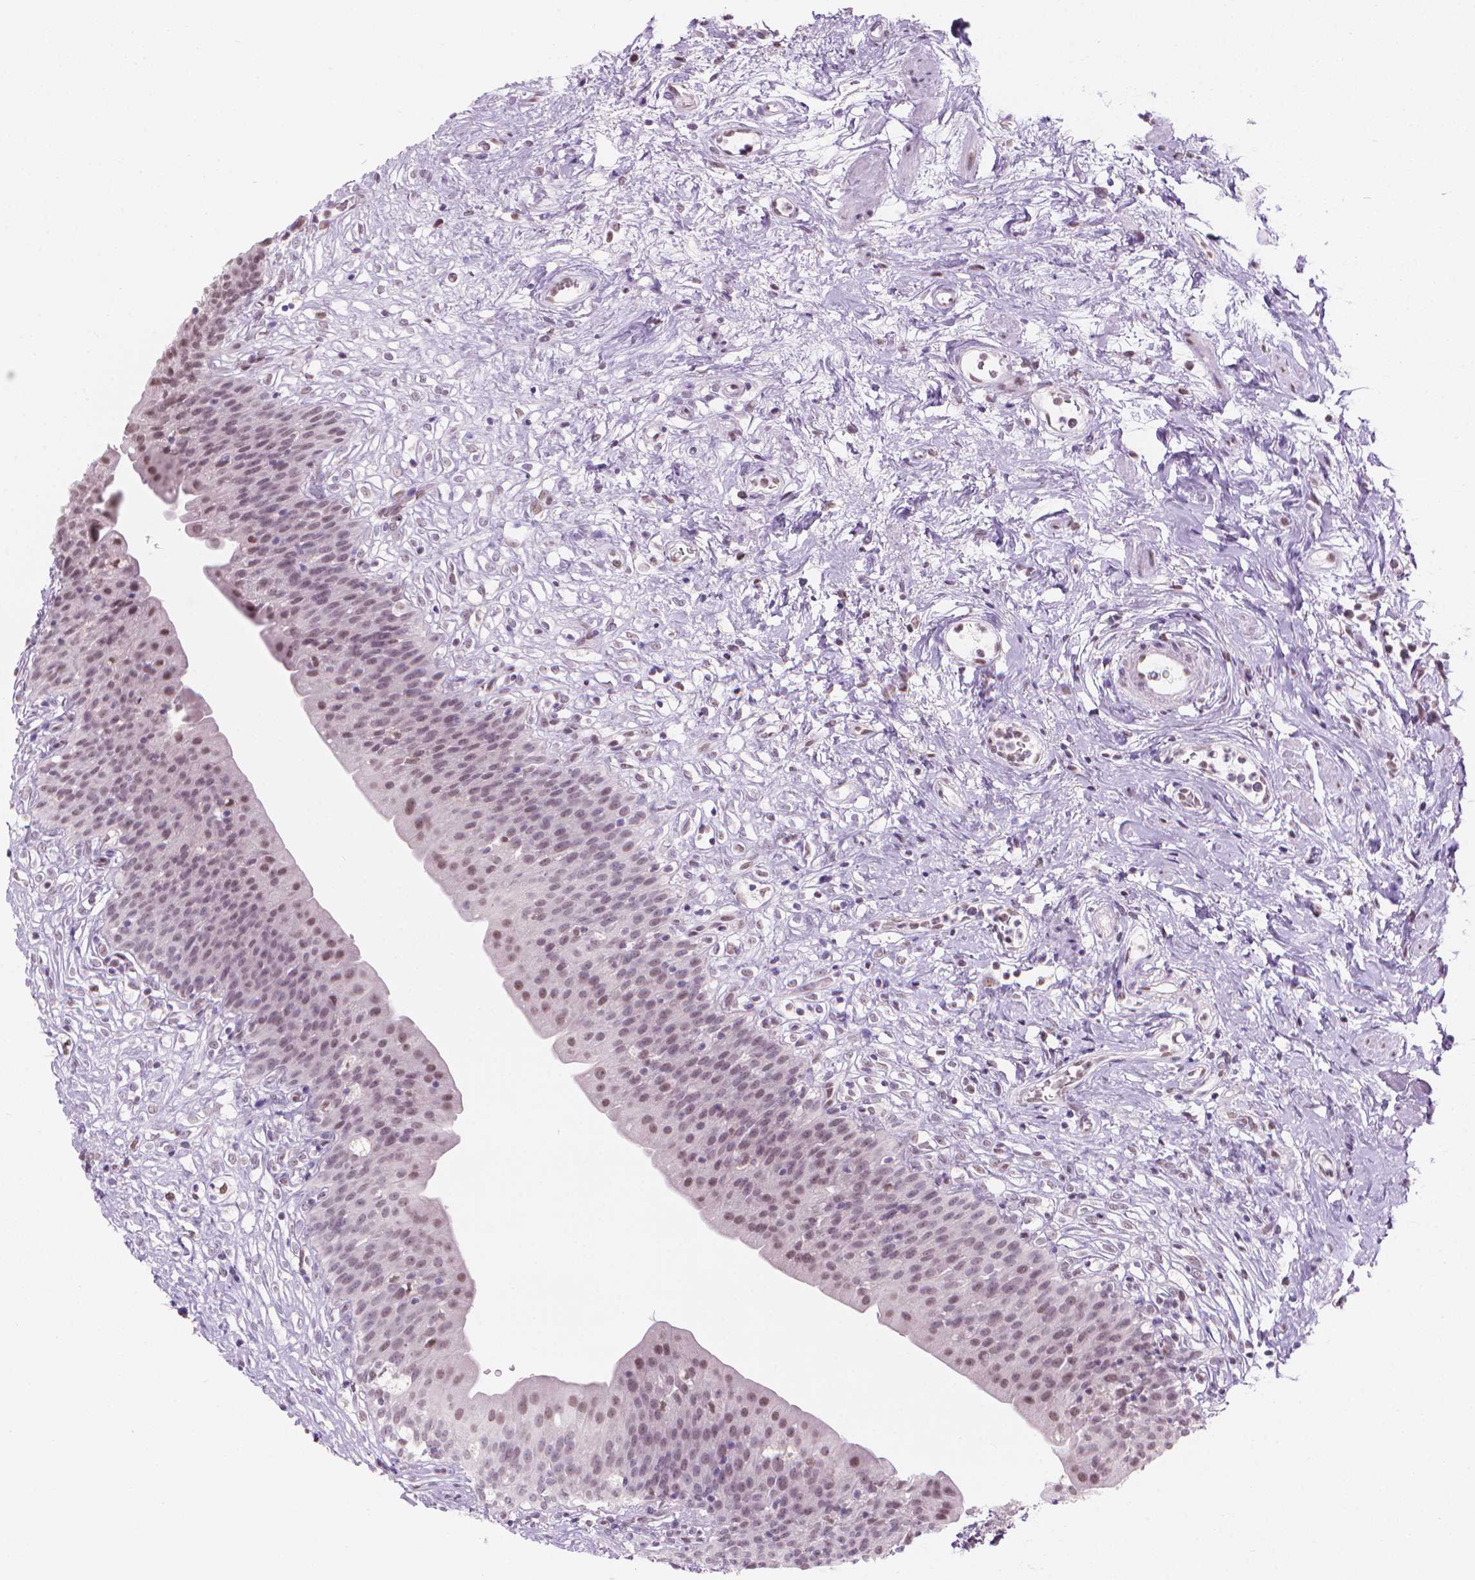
{"staining": {"intensity": "moderate", "quantity": "<25%", "location": "nuclear"}, "tissue": "urinary bladder", "cell_type": "Urothelial cells", "image_type": "normal", "snomed": [{"axis": "morphology", "description": "Normal tissue, NOS"}, {"axis": "topography", "description": "Urinary bladder"}], "caption": "Immunohistochemistry image of benign urinary bladder: human urinary bladder stained using IHC reveals low levels of moderate protein expression localized specifically in the nuclear of urothelial cells, appearing as a nuclear brown color.", "gene": "PIAS2", "patient": {"sex": "male", "age": 76}}